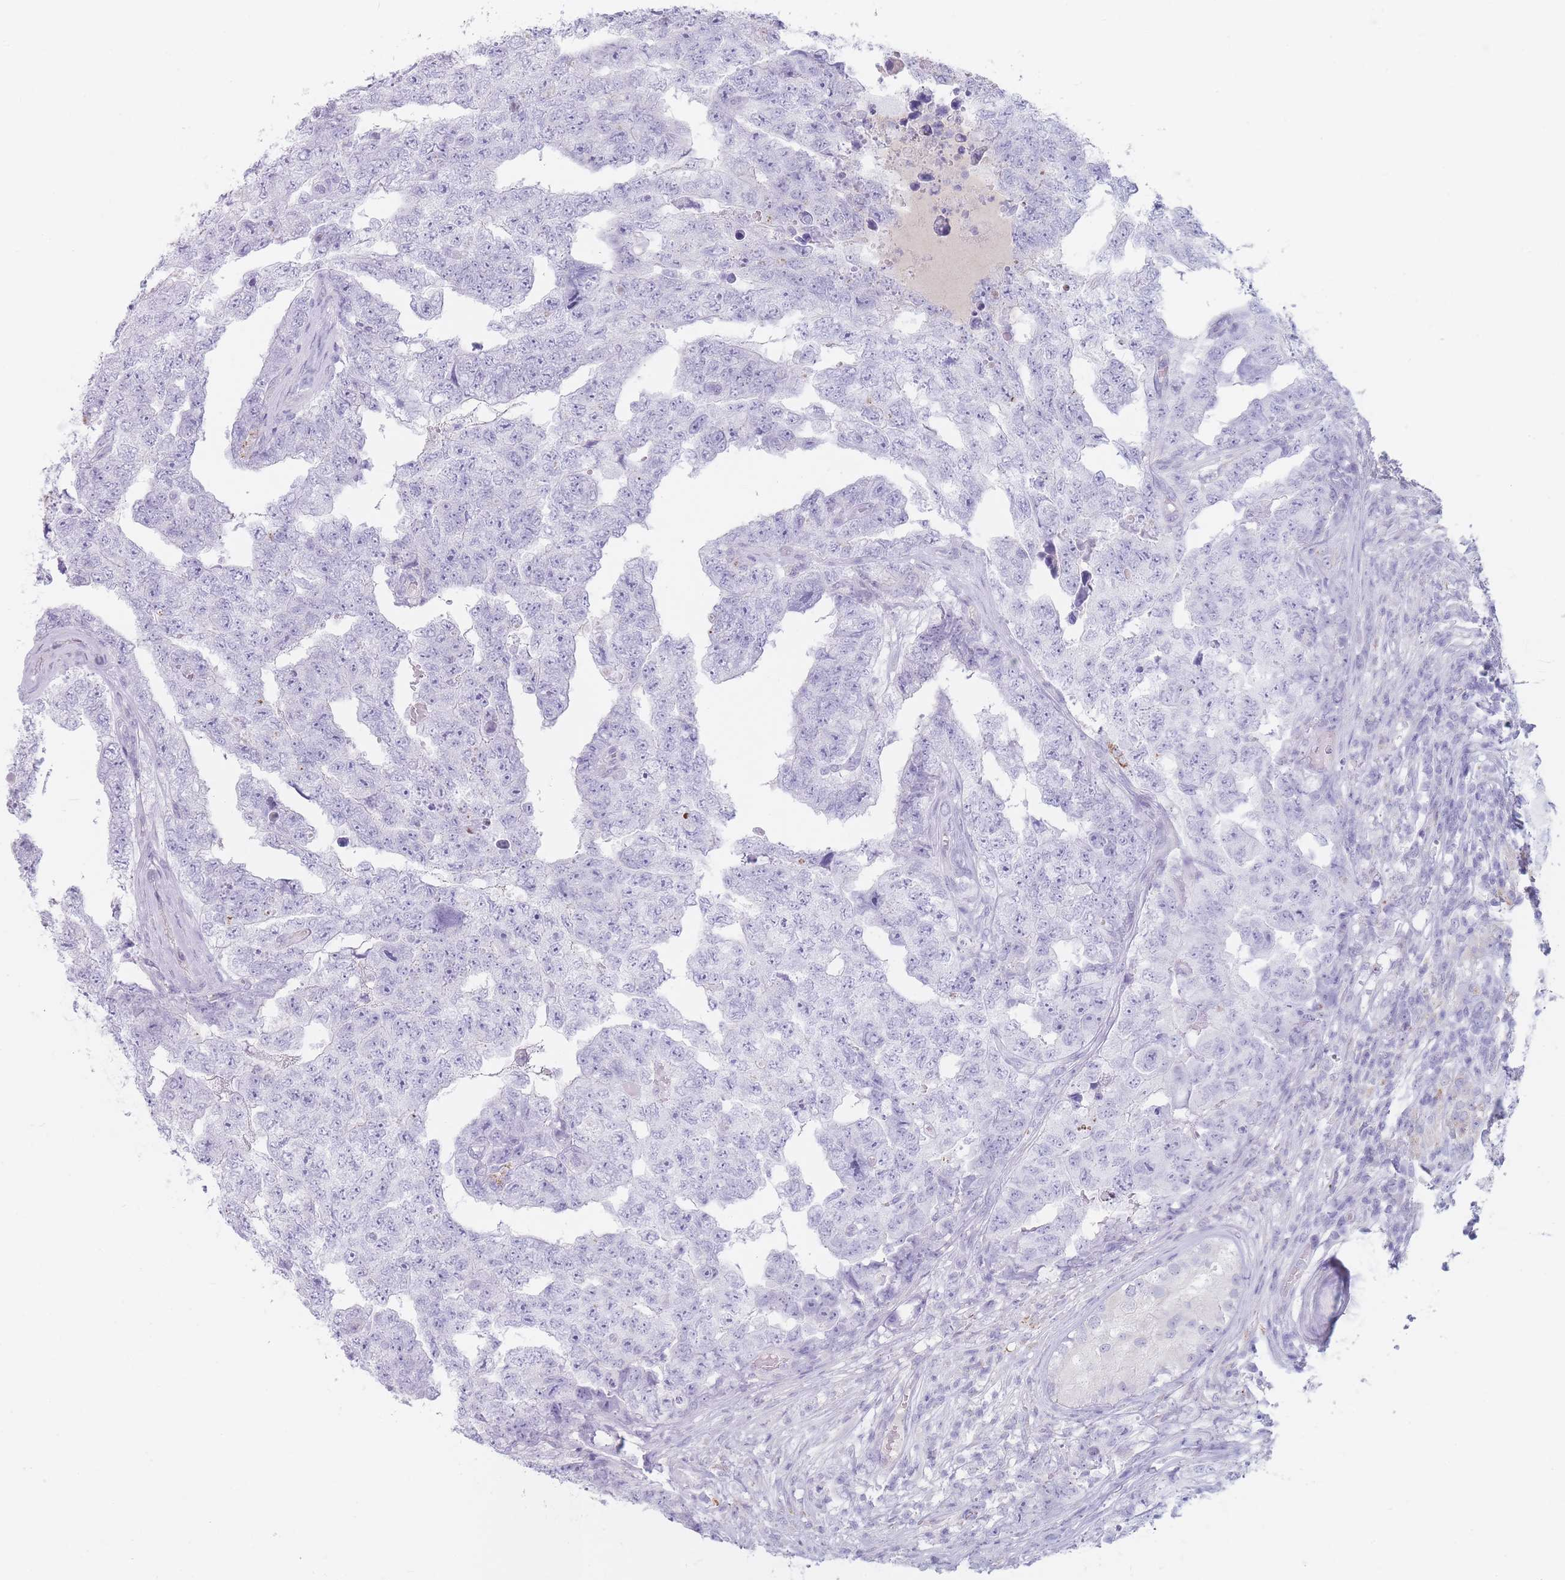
{"staining": {"intensity": "negative", "quantity": "none", "location": "none"}, "tissue": "testis cancer", "cell_type": "Tumor cells", "image_type": "cancer", "snomed": [{"axis": "morphology", "description": "Carcinoma, Embryonal, NOS"}, {"axis": "topography", "description": "Testis"}], "caption": "A photomicrograph of human embryonal carcinoma (testis) is negative for staining in tumor cells. The staining was performed using DAB to visualize the protein expression in brown, while the nuclei were stained in blue with hematoxylin (Magnification: 20x).", "gene": "GPR12", "patient": {"sex": "male", "age": 25}}